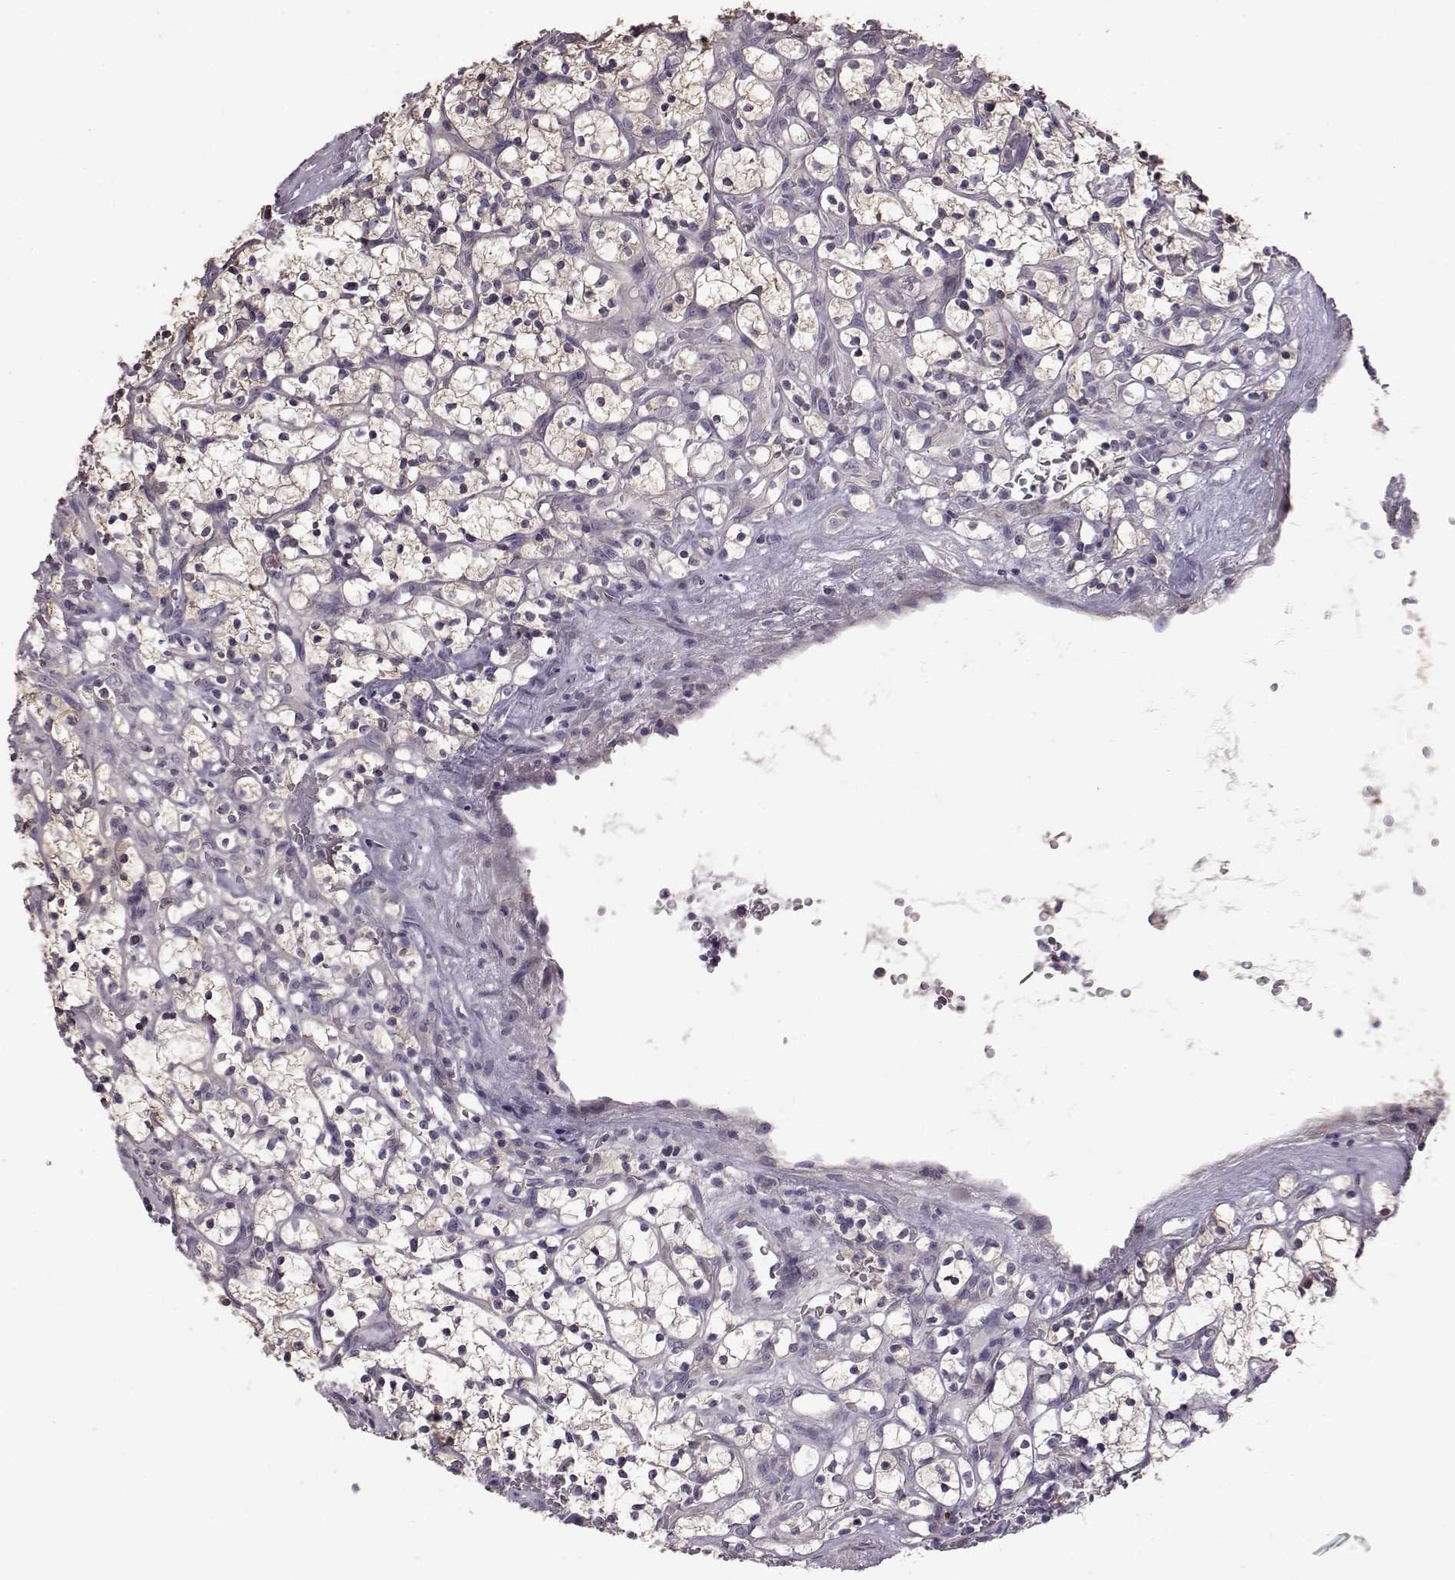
{"staining": {"intensity": "negative", "quantity": "none", "location": "none"}, "tissue": "renal cancer", "cell_type": "Tumor cells", "image_type": "cancer", "snomed": [{"axis": "morphology", "description": "Adenocarcinoma, NOS"}, {"axis": "topography", "description": "Kidney"}], "caption": "High power microscopy image of an IHC histopathology image of renal cancer (adenocarcinoma), revealing no significant staining in tumor cells.", "gene": "ADGRG2", "patient": {"sex": "female", "age": 64}}